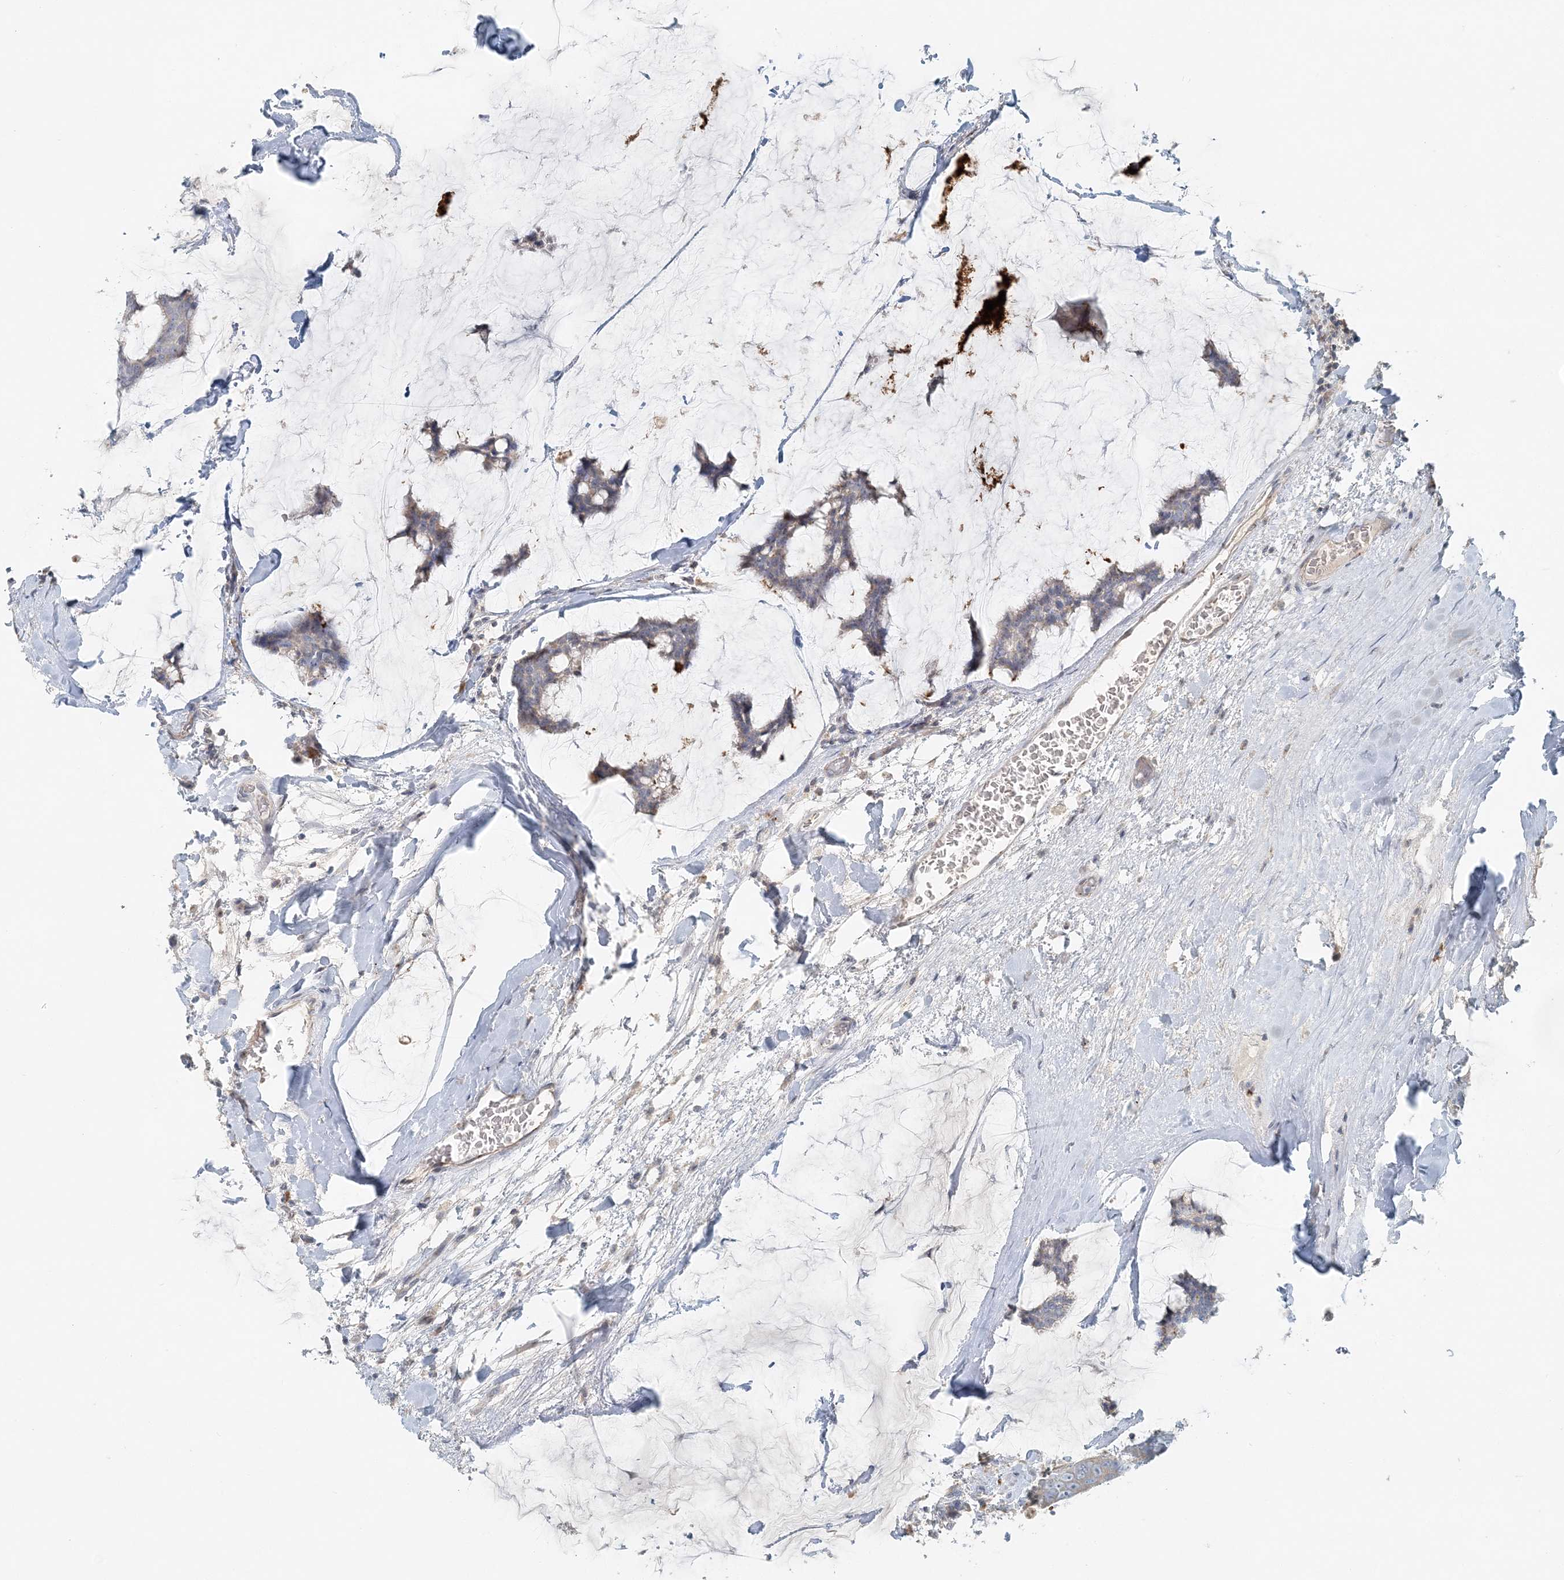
{"staining": {"intensity": "weak", "quantity": "<25%", "location": "cytoplasmic/membranous"}, "tissue": "breast cancer", "cell_type": "Tumor cells", "image_type": "cancer", "snomed": [{"axis": "morphology", "description": "Duct carcinoma"}, {"axis": "topography", "description": "Breast"}], "caption": "This image is of invasive ductal carcinoma (breast) stained with IHC to label a protein in brown with the nuclei are counter-stained blue. There is no positivity in tumor cells.", "gene": "NAA11", "patient": {"sex": "female", "age": 93}}